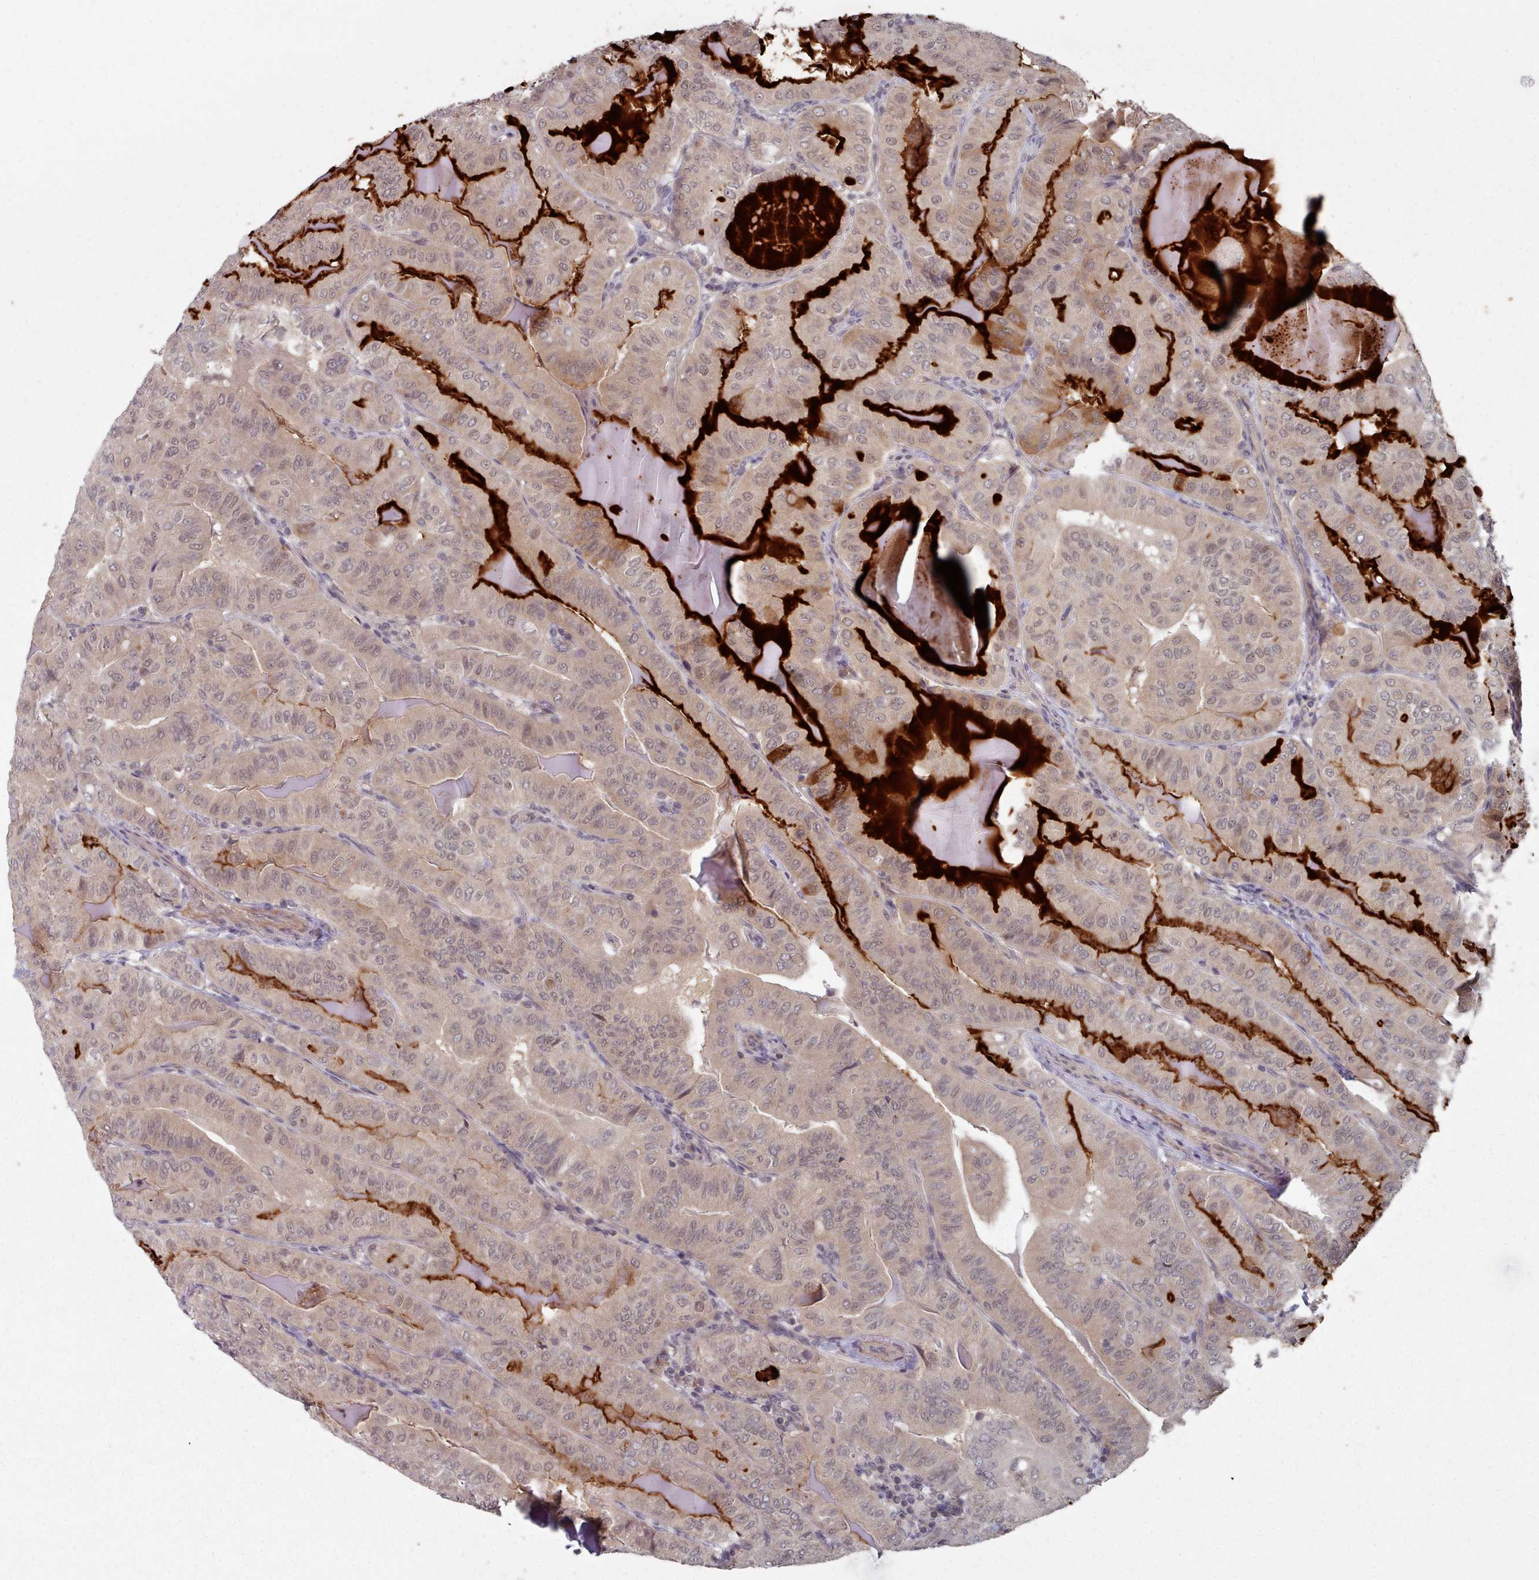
{"staining": {"intensity": "moderate", "quantity": "<25%", "location": "cytoplasmic/membranous"}, "tissue": "thyroid cancer", "cell_type": "Tumor cells", "image_type": "cancer", "snomed": [{"axis": "morphology", "description": "Papillary adenocarcinoma, NOS"}, {"axis": "topography", "description": "Thyroid gland"}], "caption": "This image displays thyroid cancer stained with immunohistochemistry to label a protein in brown. The cytoplasmic/membranous of tumor cells show moderate positivity for the protein. Nuclei are counter-stained blue.", "gene": "HYAL3", "patient": {"sex": "female", "age": 68}}